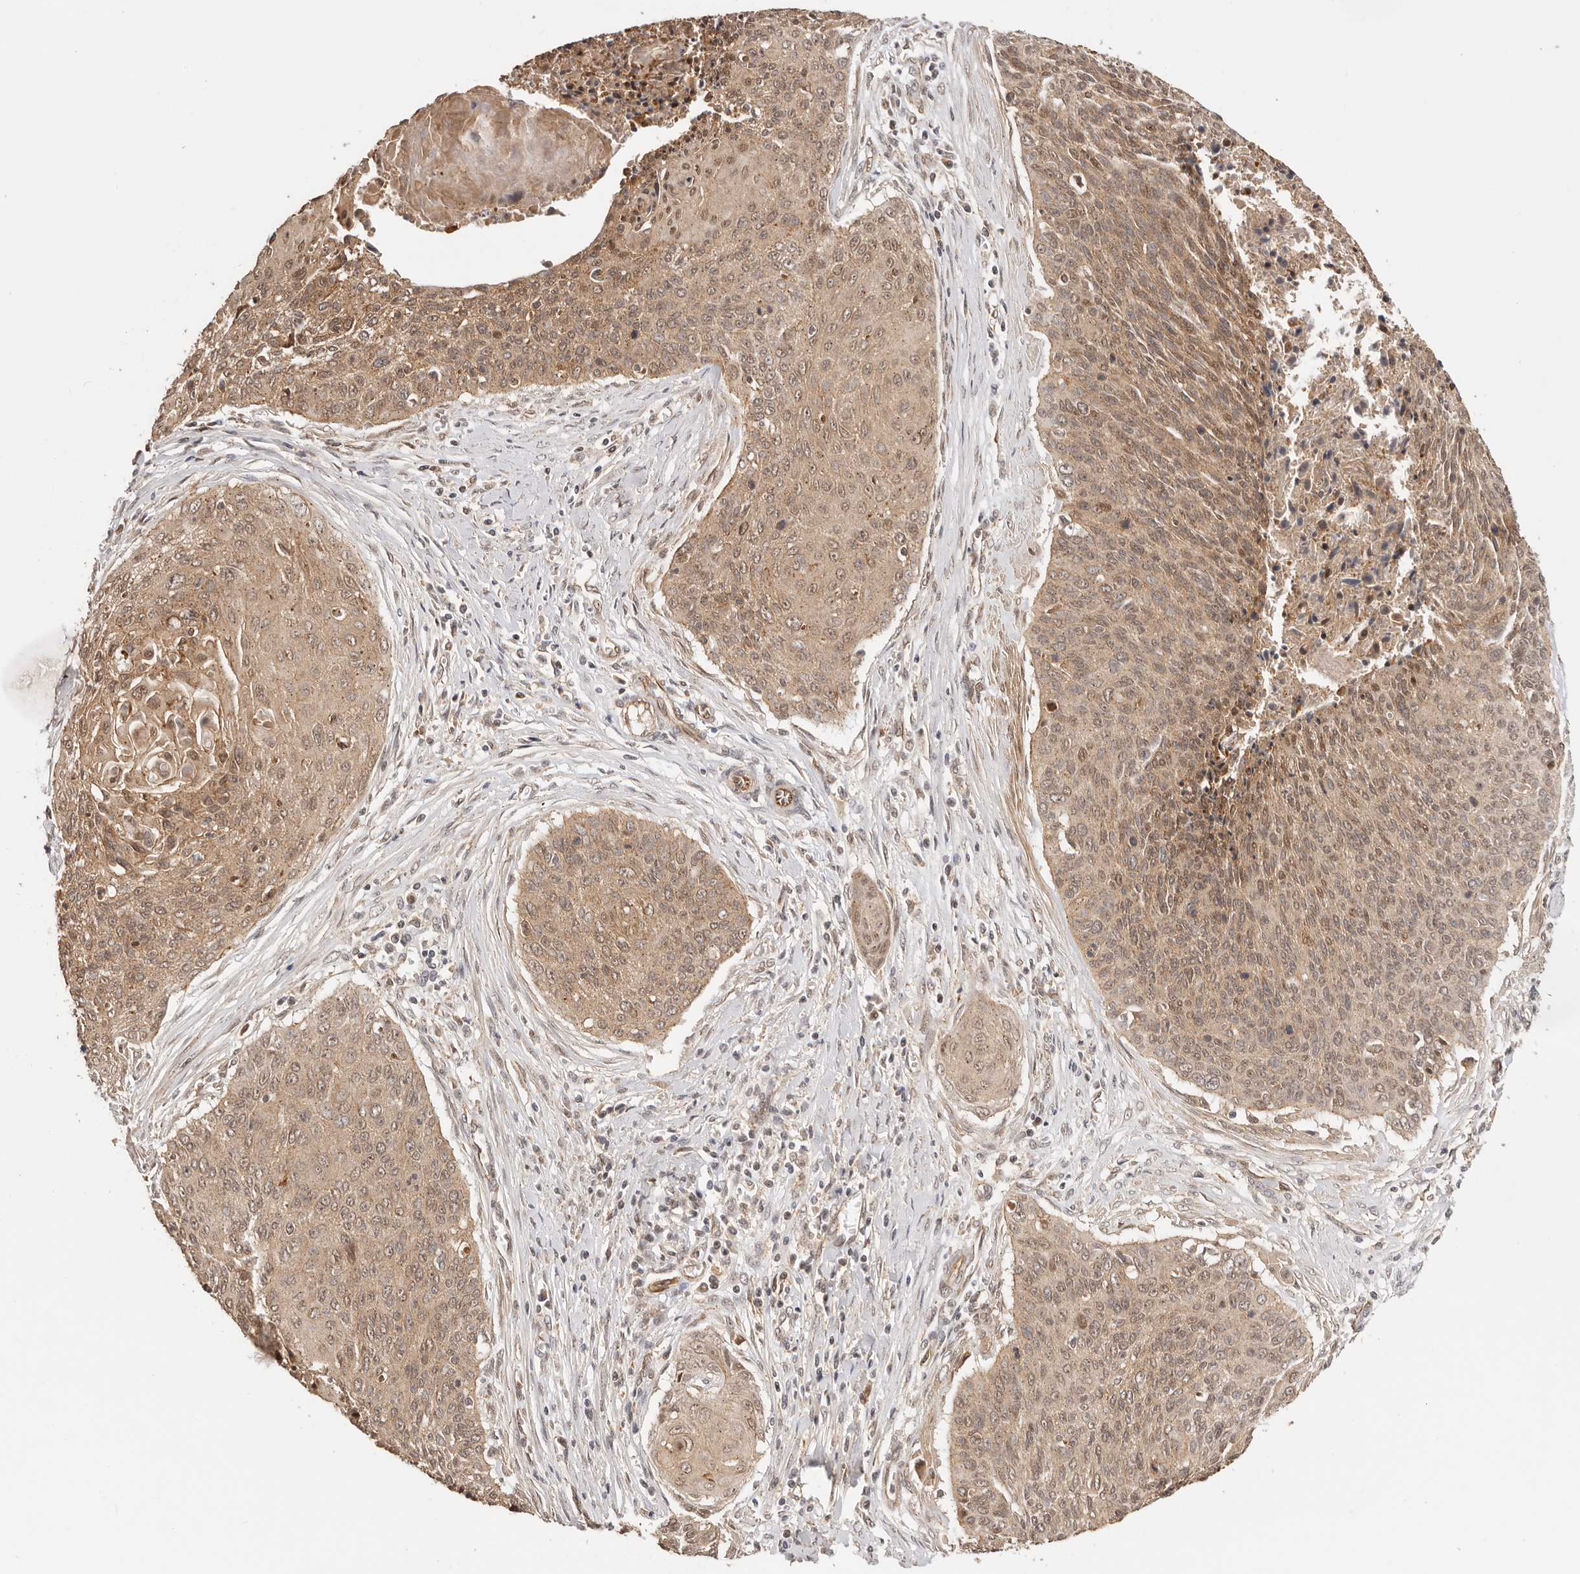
{"staining": {"intensity": "moderate", "quantity": ">75%", "location": "cytoplasmic/membranous,nuclear"}, "tissue": "cervical cancer", "cell_type": "Tumor cells", "image_type": "cancer", "snomed": [{"axis": "morphology", "description": "Squamous cell carcinoma, NOS"}, {"axis": "topography", "description": "Cervix"}], "caption": "This is a histology image of IHC staining of cervical cancer, which shows moderate expression in the cytoplasmic/membranous and nuclear of tumor cells.", "gene": "AFDN", "patient": {"sex": "female", "age": 55}}